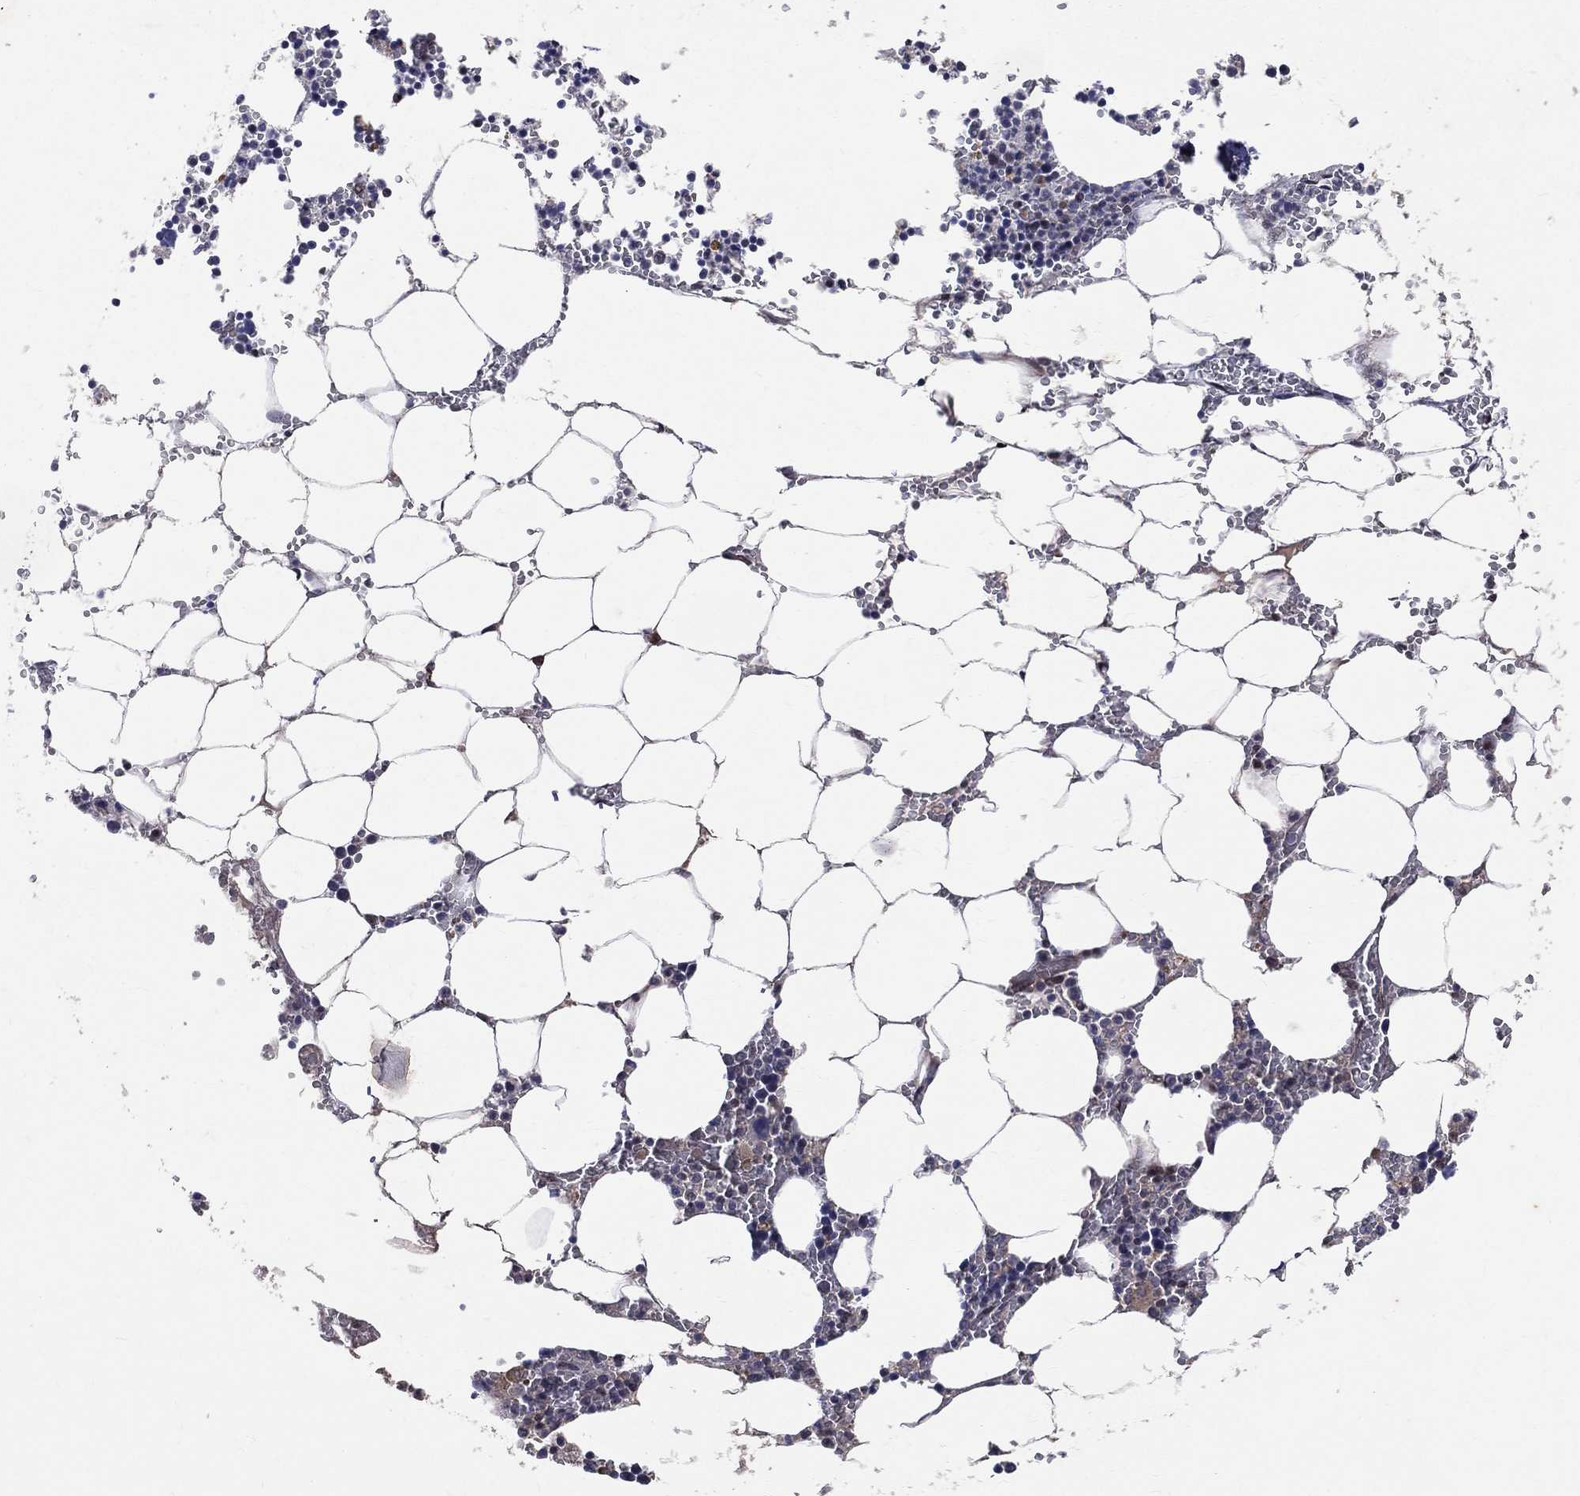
{"staining": {"intensity": "moderate", "quantity": "<25%", "location": "cytoplasmic/membranous,nuclear"}, "tissue": "bone marrow", "cell_type": "Hematopoietic cells", "image_type": "normal", "snomed": [{"axis": "morphology", "description": "Normal tissue, NOS"}, {"axis": "topography", "description": "Bone marrow"}], "caption": "This photomicrograph shows immunohistochemistry staining of normal human bone marrow, with low moderate cytoplasmic/membranous,nuclear staining in about <25% of hematopoietic cells.", "gene": "GMPR2", "patient": {"sex": "female", "age": 64}}